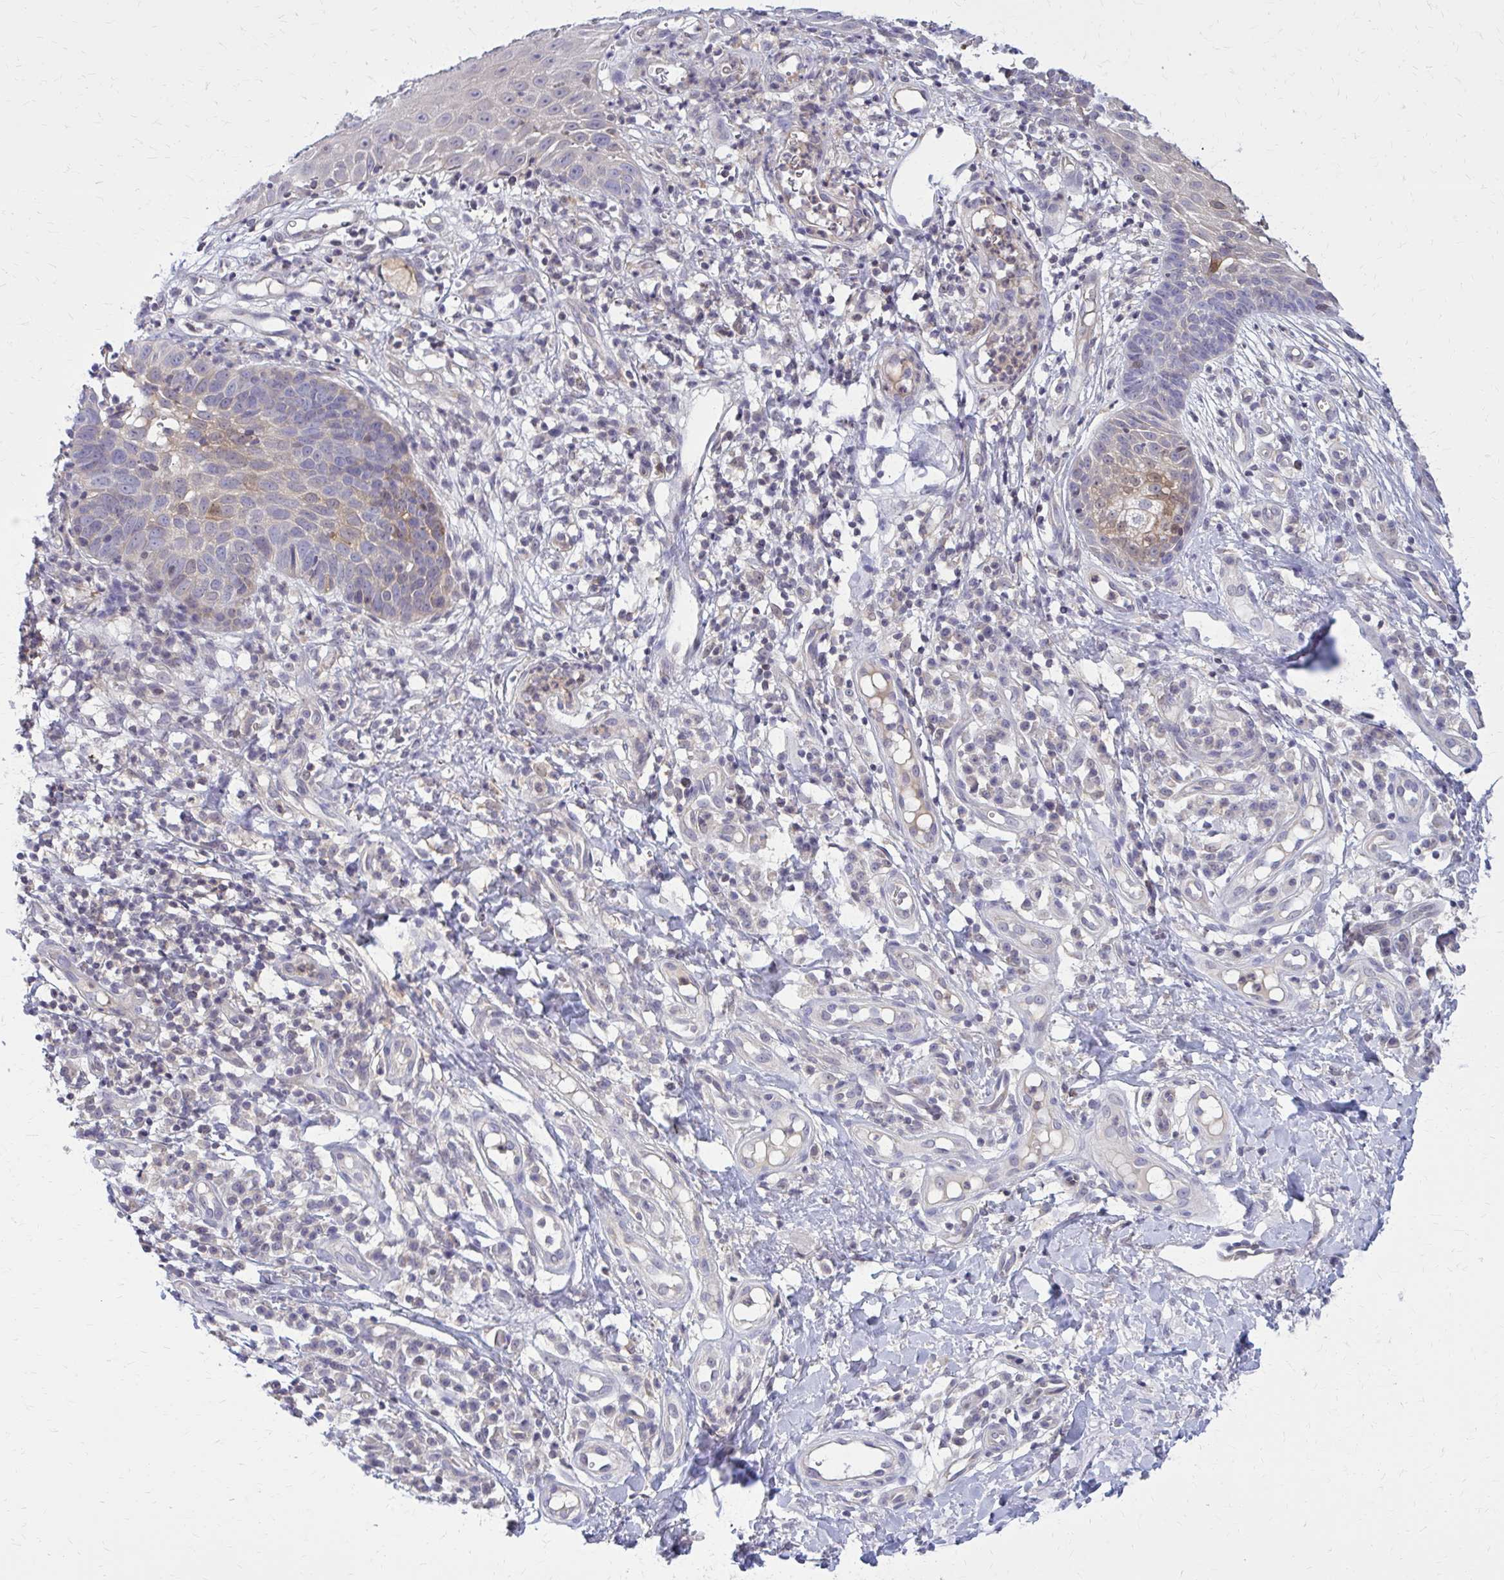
{"staining": {"intensity": "negative", "quantity": "none", "location": "none"}, "tissue": "skin cancer", "cell_type": "Tumor cells", "image_type": "cancer", "snomed": [{"axis": "morphology", "description": "Basal cell carcinoma"}, {"axis": "topography", "description": "Skin"}, {"axis": "topography", "description": "Skin of leg"}], "caption": "Immunohistochemistry (IHC) micrograph of neoplastic tissue: human basal cell carcinoma (skin) stained with DAB reveals no significant protein staining in tumor cells.", "gene": "DBI", "patient": {"sex": "female", "age": 87}}